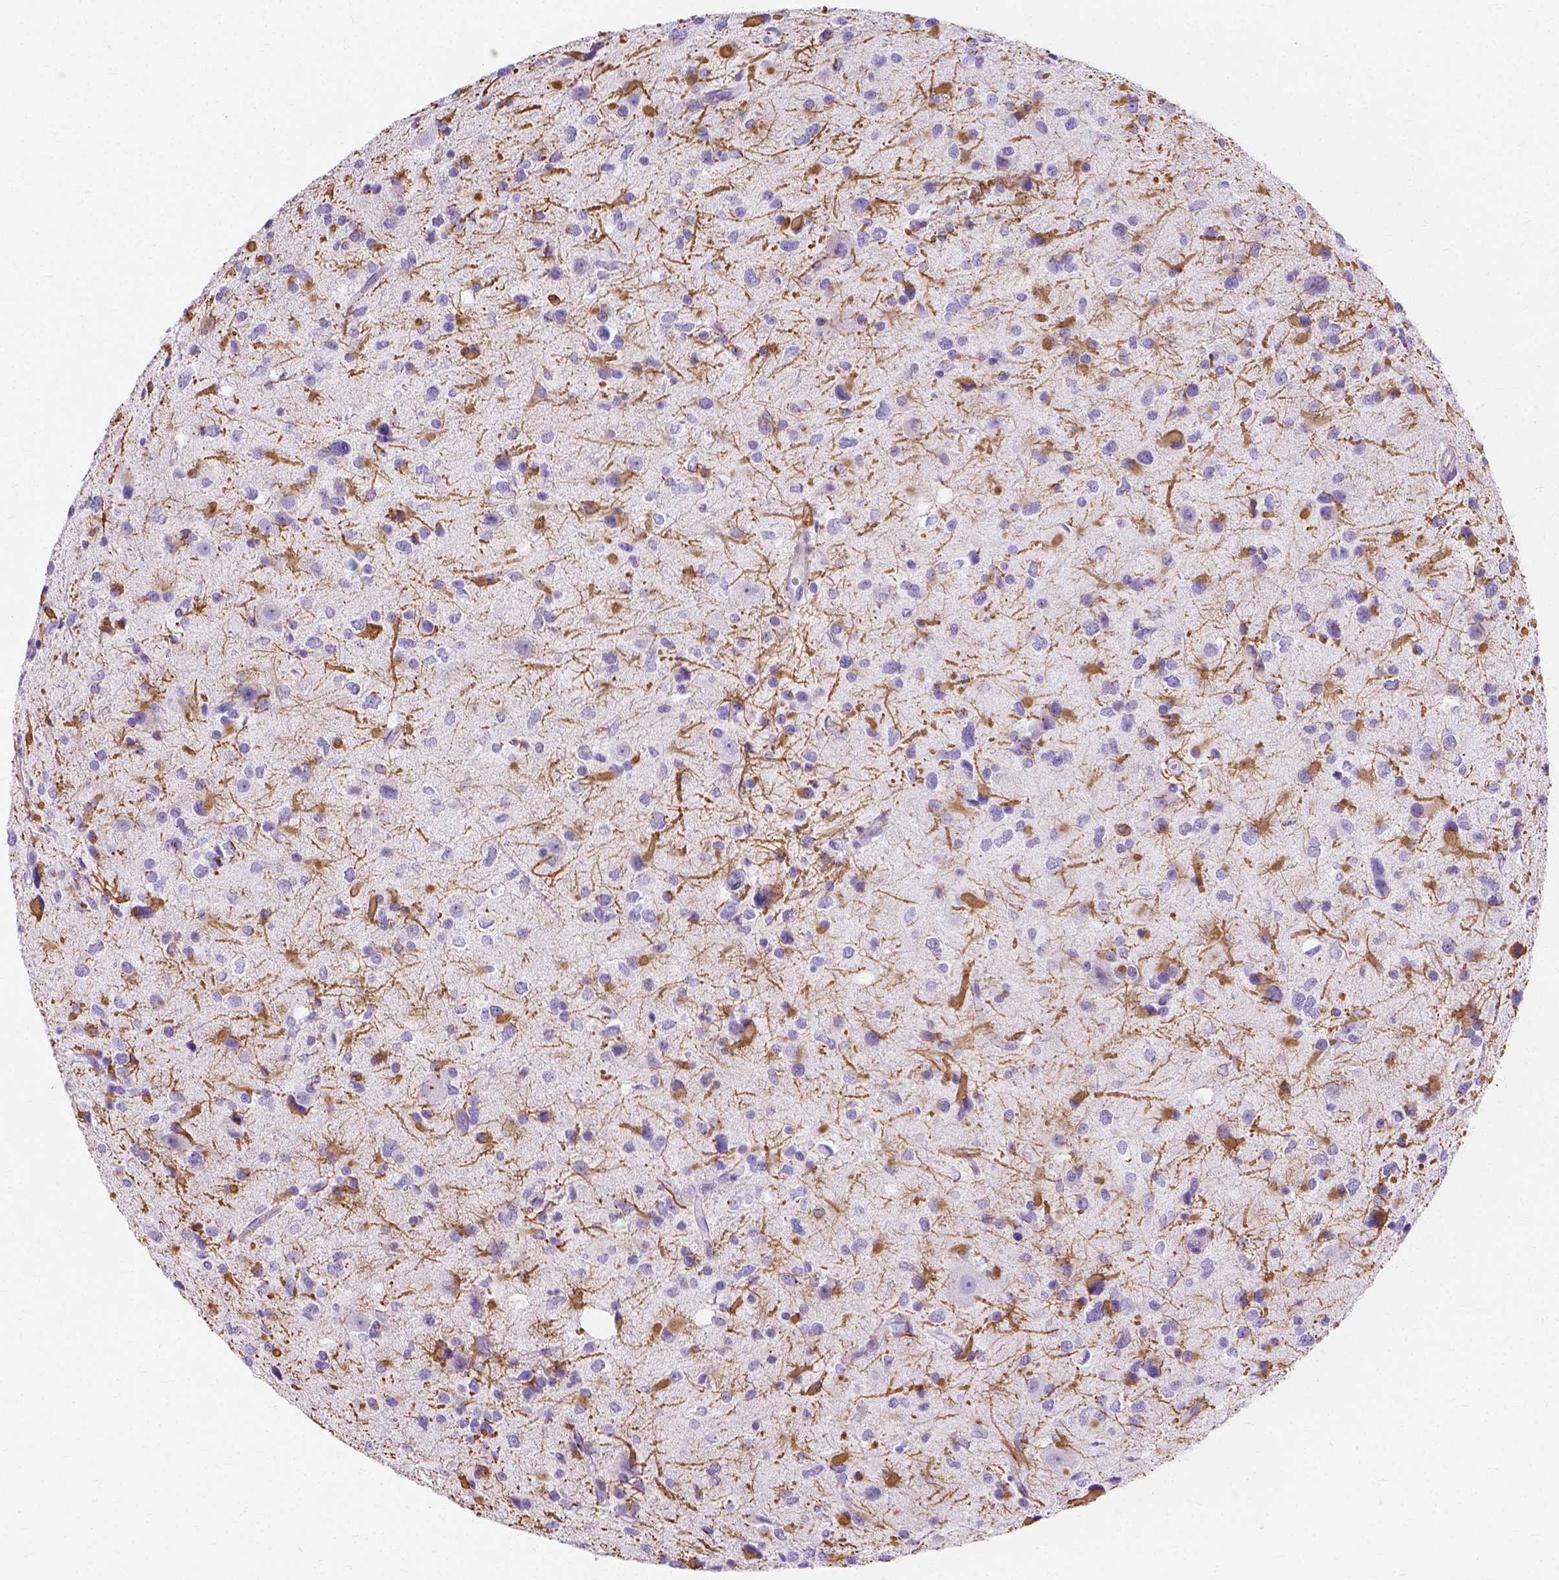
{"staining": {"intensity": "negative", "quantity": "none", "location": "none"}, "tissue": "glioma", "cell_type": "Tumor cells", "image_type": "cancer", "snomed": [{"axis": "morphology", "description": "Glioma, malignant, Low grade"}, {"axis": "topography", "description": "Brain"}], "caption": "Protein analysis of malignant glioma (low-grade) reveals no significant expression in tumor cells.", "gene": "MYH15", "patient": {"sex": "female", "age": 32}}